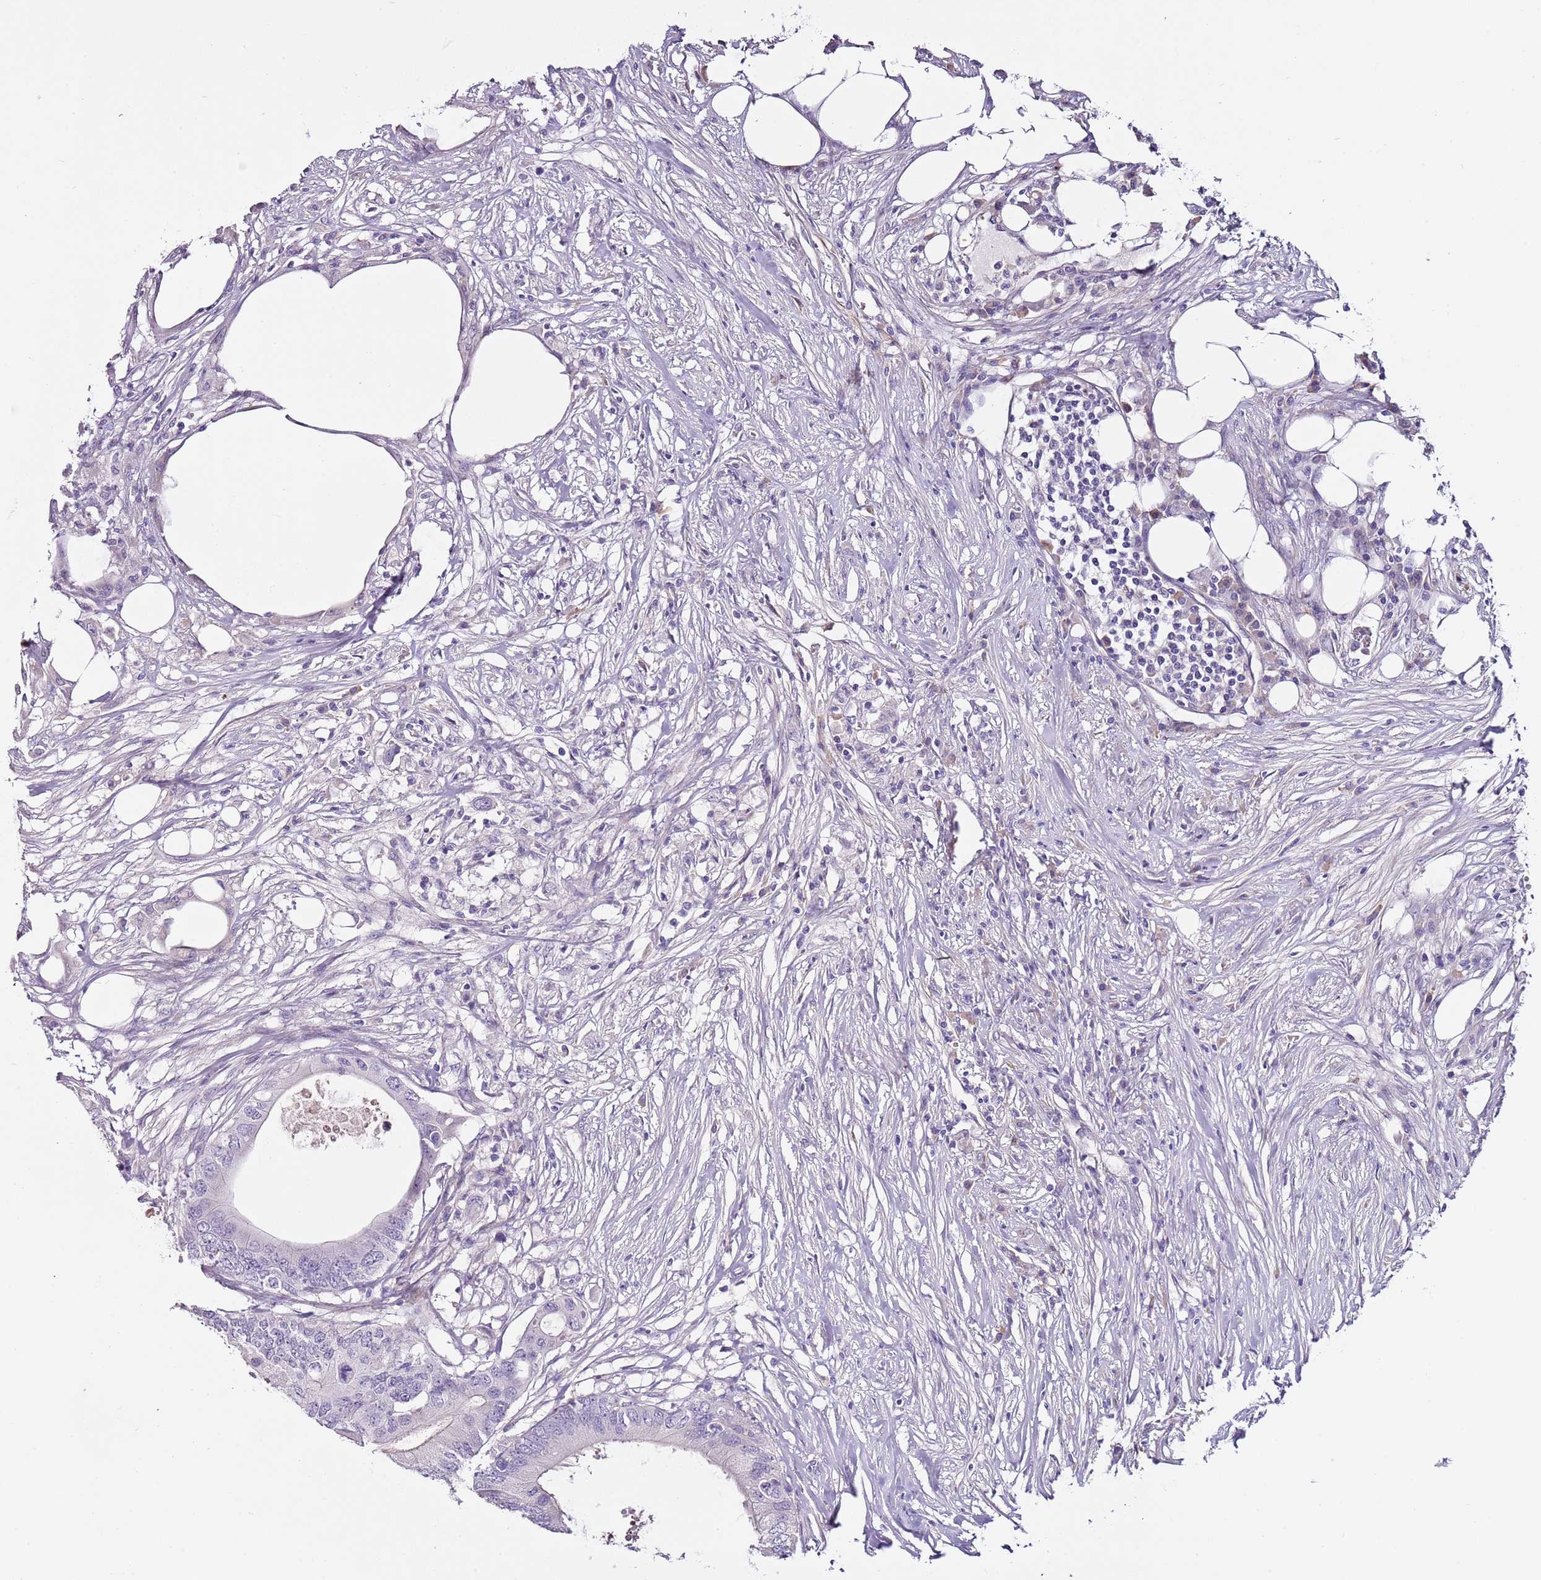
{"staining": {"intensity": "negative", "quantity": "none", "location": "none"}, "tissue": "colorectal cancer", "cell_type": "Tumor cells", "image_type": "cancer", "snomed": [{"axis": "morphology", "description": "Adenocarcinoma, NOS"}, {"axis": "topography", "description": "Colon"}], "caption": "High power microscopy image of an IHC photomicrograph of adenocarcinoma (colorectal), revealing no significant positivity in tumor cells.", "gene": "NKX2-3", "patient": {"sex": "male", "age": 71}}